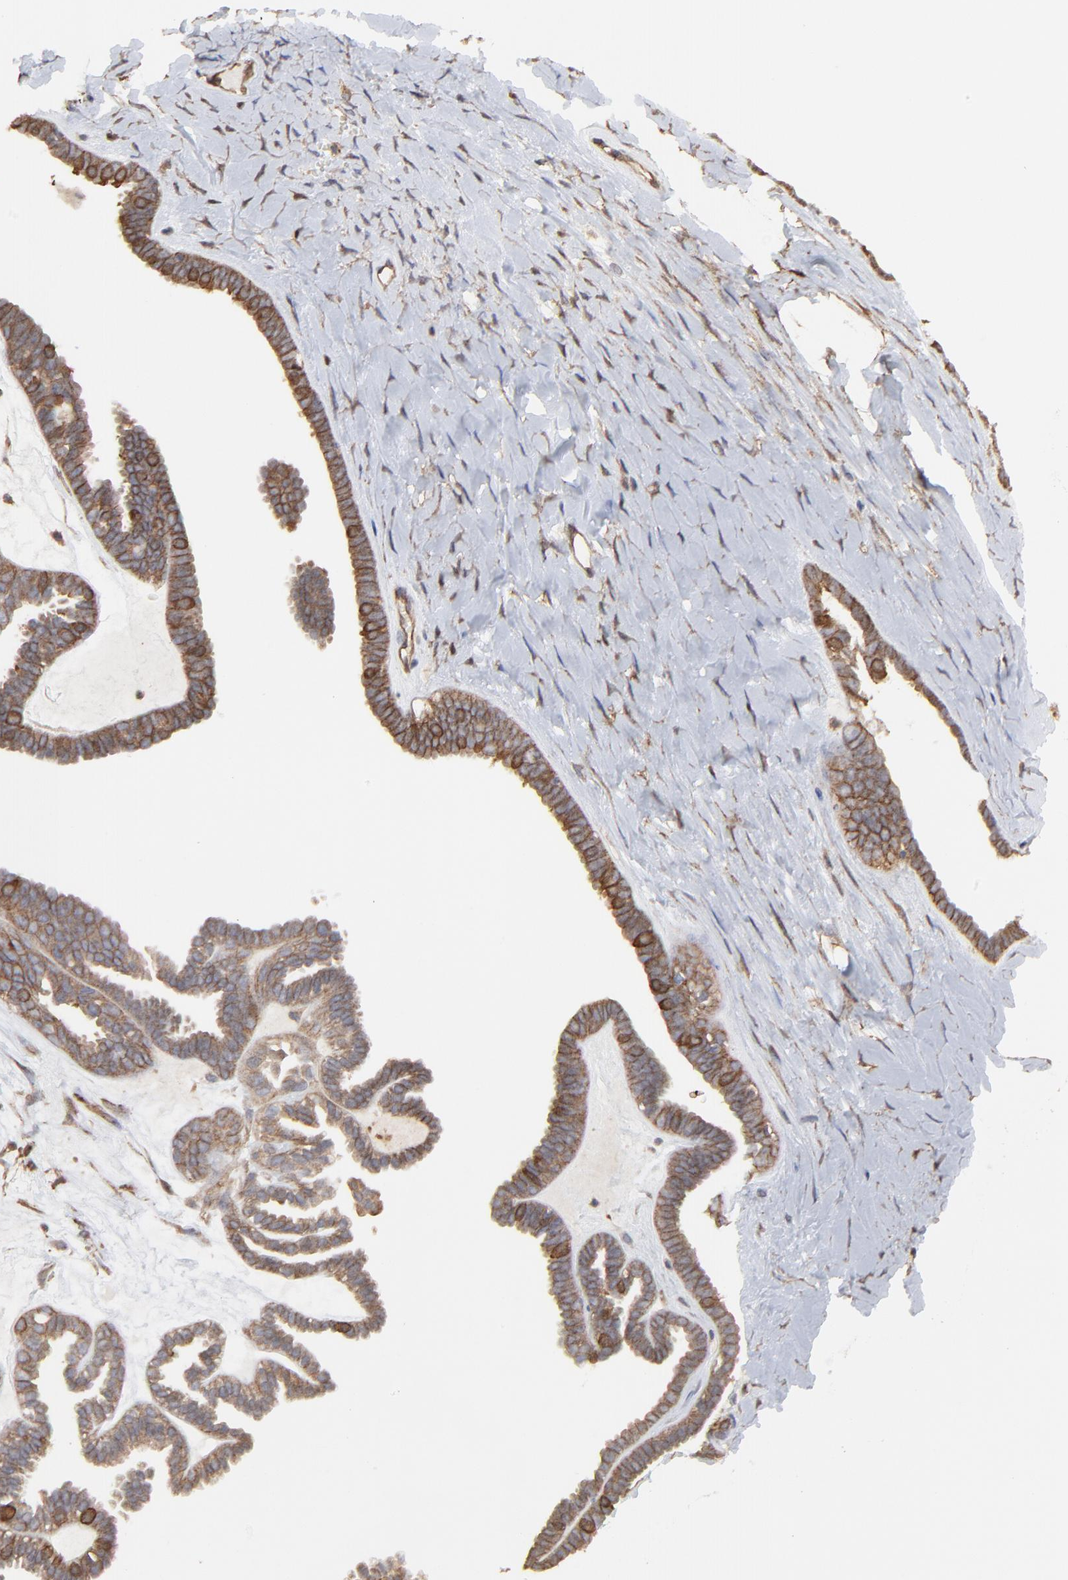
{"staining": {"intensity": "moderate", "quantity": ">75%", "location": "cytoplasmic/membranous"}, "tissue": "ovarian cancer", "cell_type": "Tumor cells", "image_type": "cancer", "snomed": [{"axis": "morphology", "description": "Cystadenocarcinoma, serous, NOS"}, {"axis": "topography", "description": "Ovary"}], "caption": "Immunohistochemical staining of ovarian cancer (serous cystadenocarcinoma) demonstrates medium levels of moderate cytoplasmic/membranous expression in about >75% of tumor cells. The protein of interest is shown in brown color, while the nuclei are stained blue.", "gene": "ARMT1", "patient": {"sex": "female", "age": 71}}